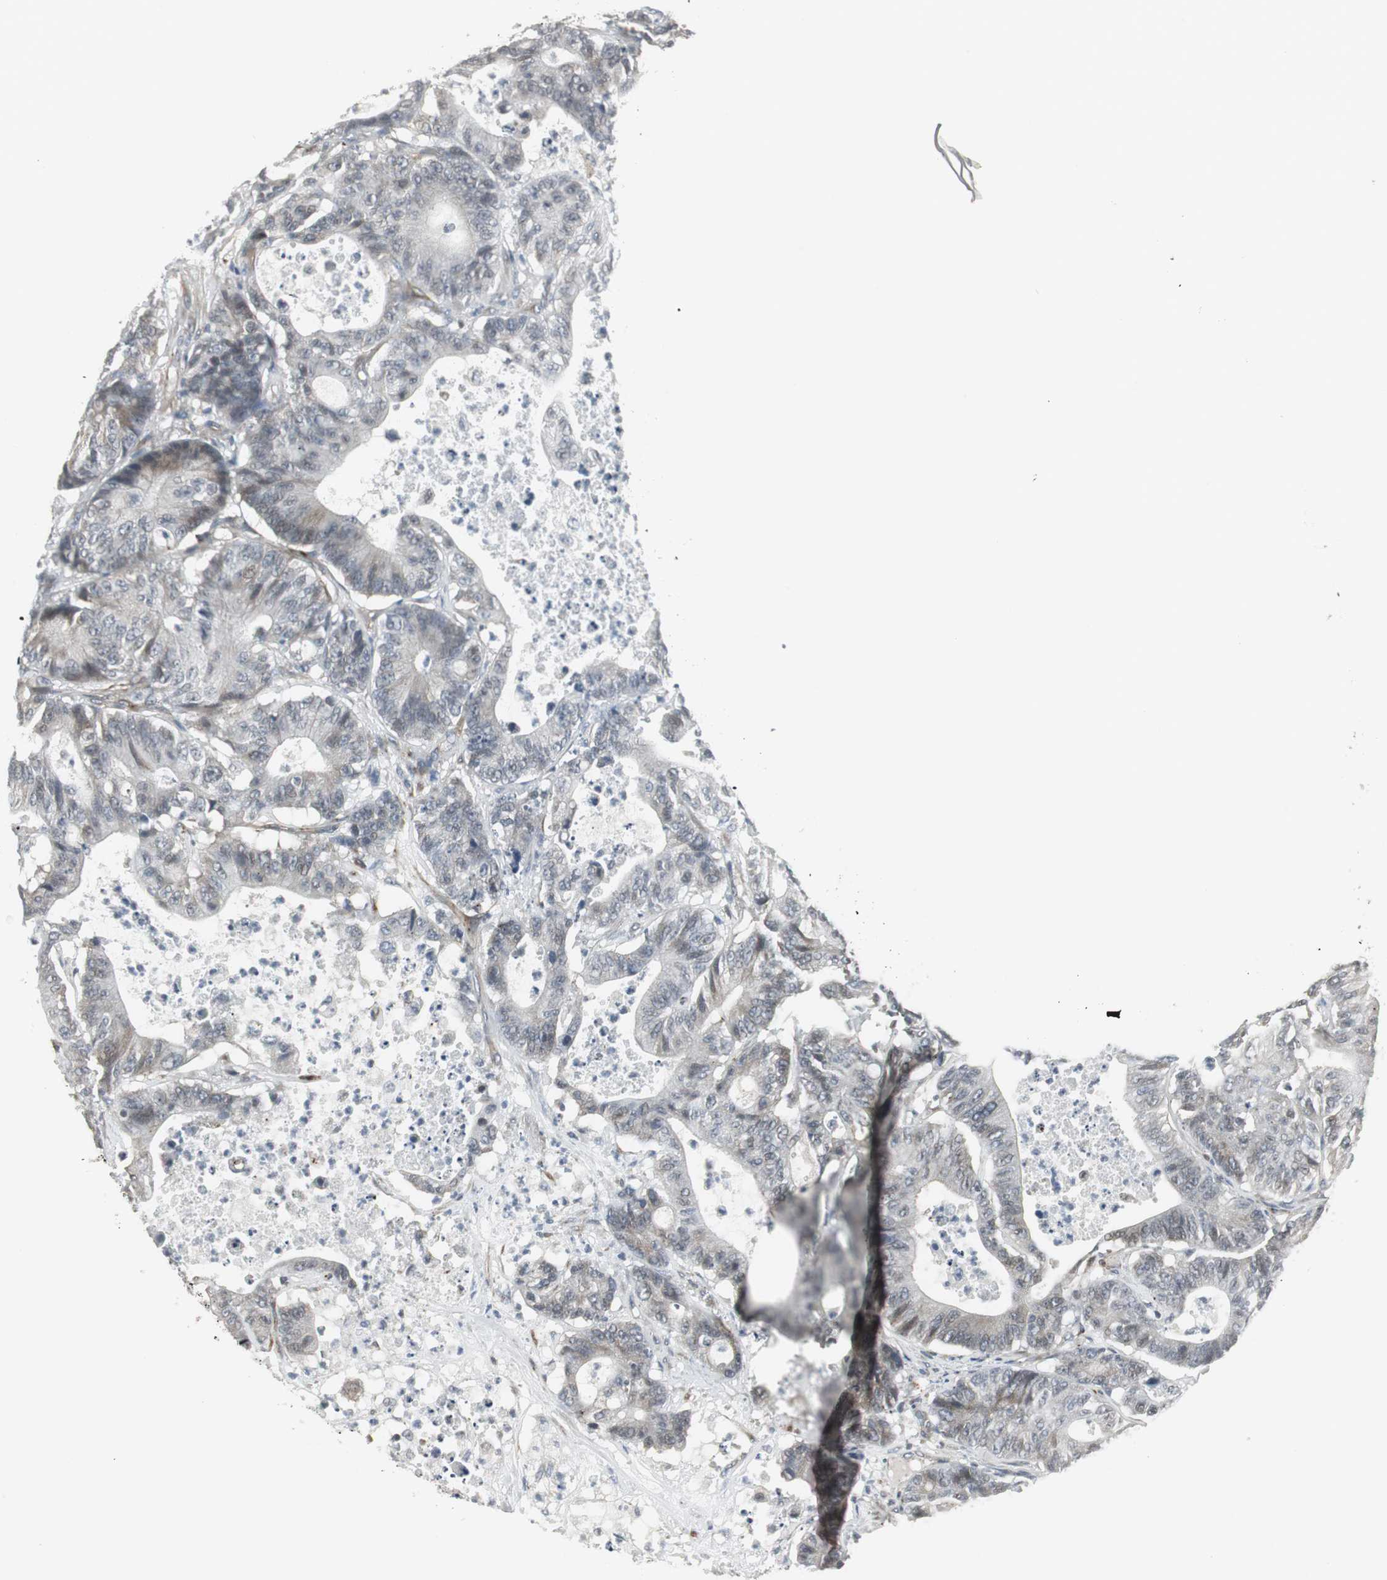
{"staining": {"intensity": "weak", "quantity": "<25%", "location": "cytoplasmic/membranous"}, "tissue": "colorectal cancer", "cell_type": "Tumor cells", "image_type": "cancer", "snomed": [{"axis": "morphology", "description": "Adenocarcinoma, NOS"}, {"axis": "topography", "description": "Colon"}], "caption": "Colorectal cancer (adenocarcinoma) was stained to show a protein in brown. There is no significant positivity in tumor cells.", "gene": "SCYL3", "patient": {"sex": "female", "age": 84}}